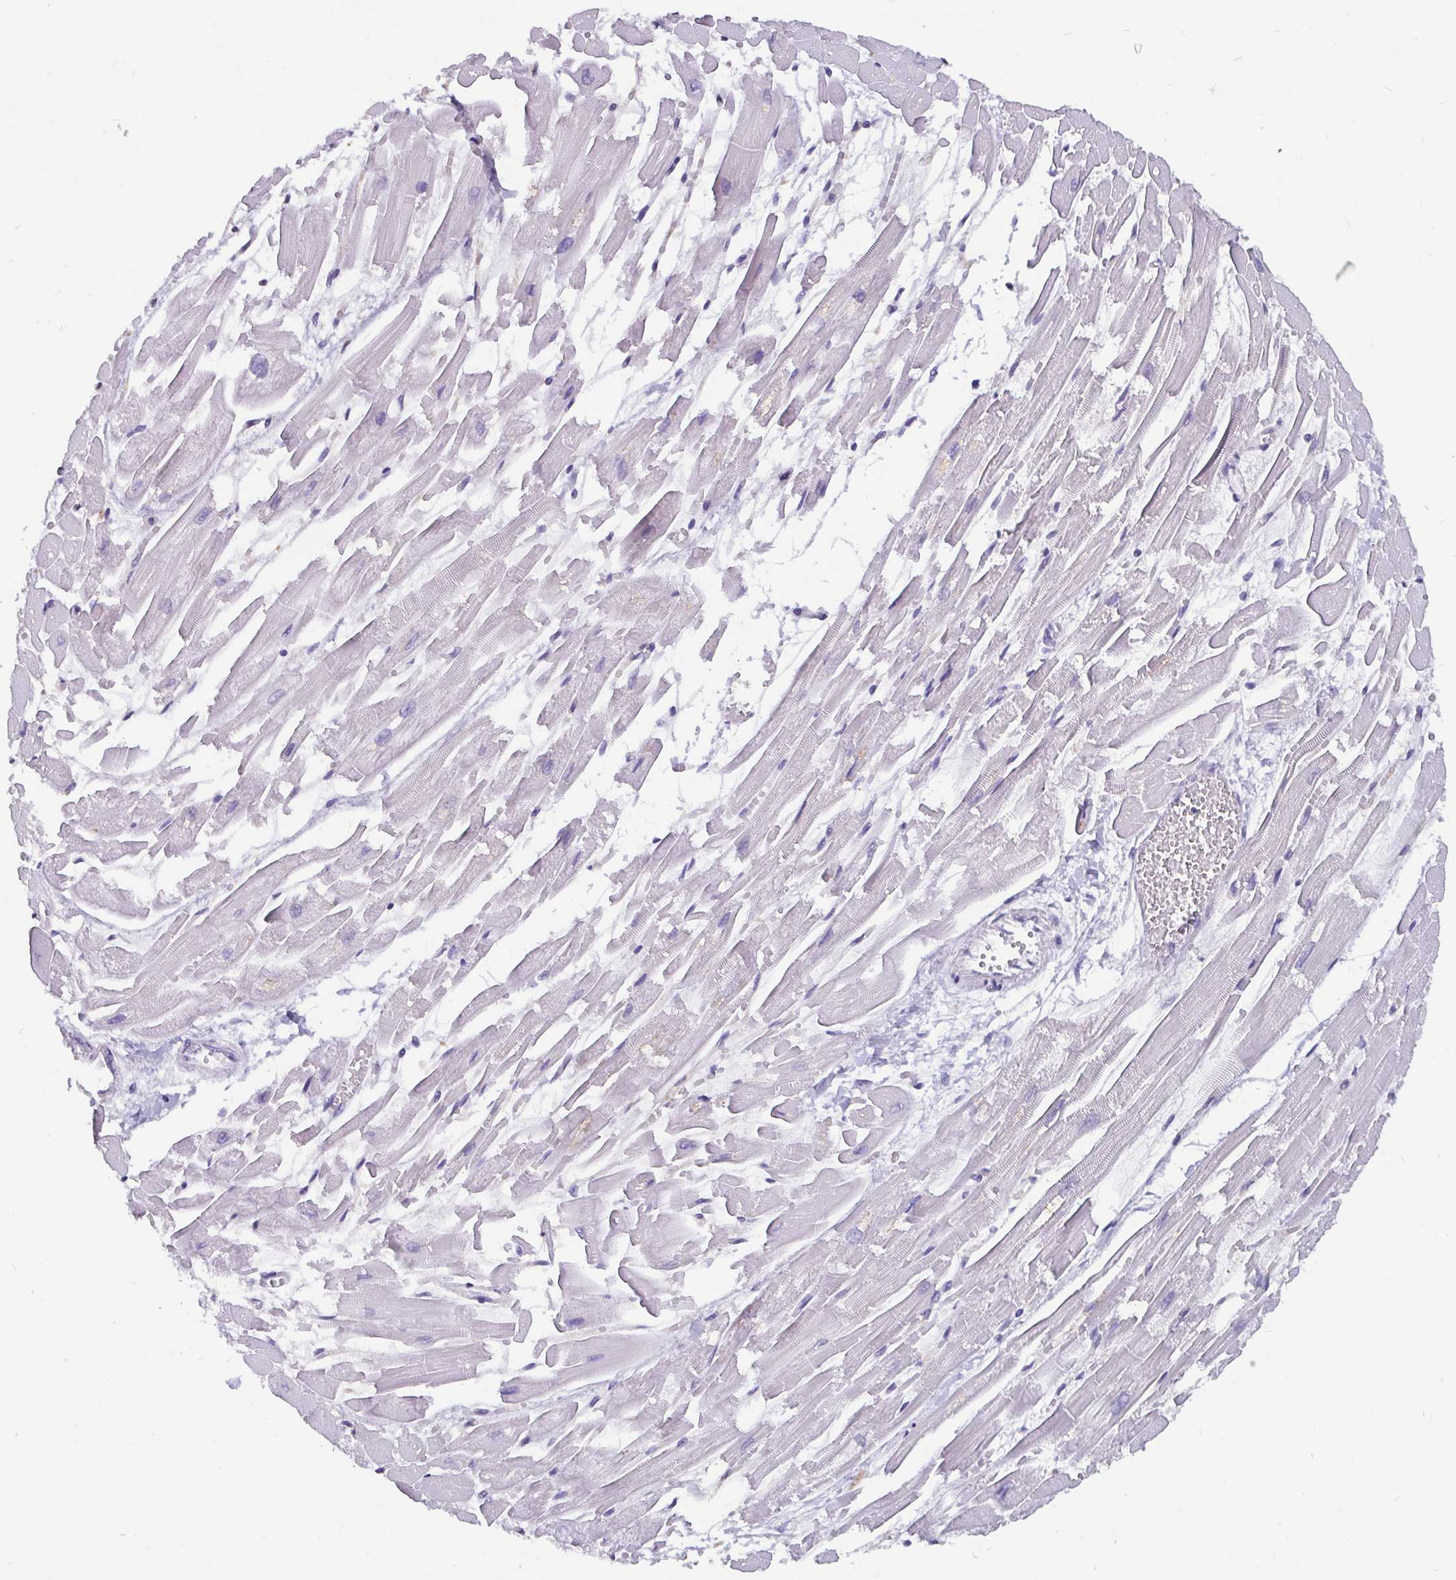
{"staining": {"intensity": "negative", "quantity": "none", "location": "none"}, "tissue": "heart muscle", "cell_type": "Cardiomyocytes", "image_type": "normal", "snomed": [{"axis": "morphology", "description": "Normal tissue, NOS"}, {"axis": "topography", "description": "Heart"}], "caption": "Immunohistochemistry (IHC) of unremarkable heart muscle demonstrates no expression in cardiomyocytes.", "gene": "ADAMTS6", "patient": {"sex": "female", "age": 52}}